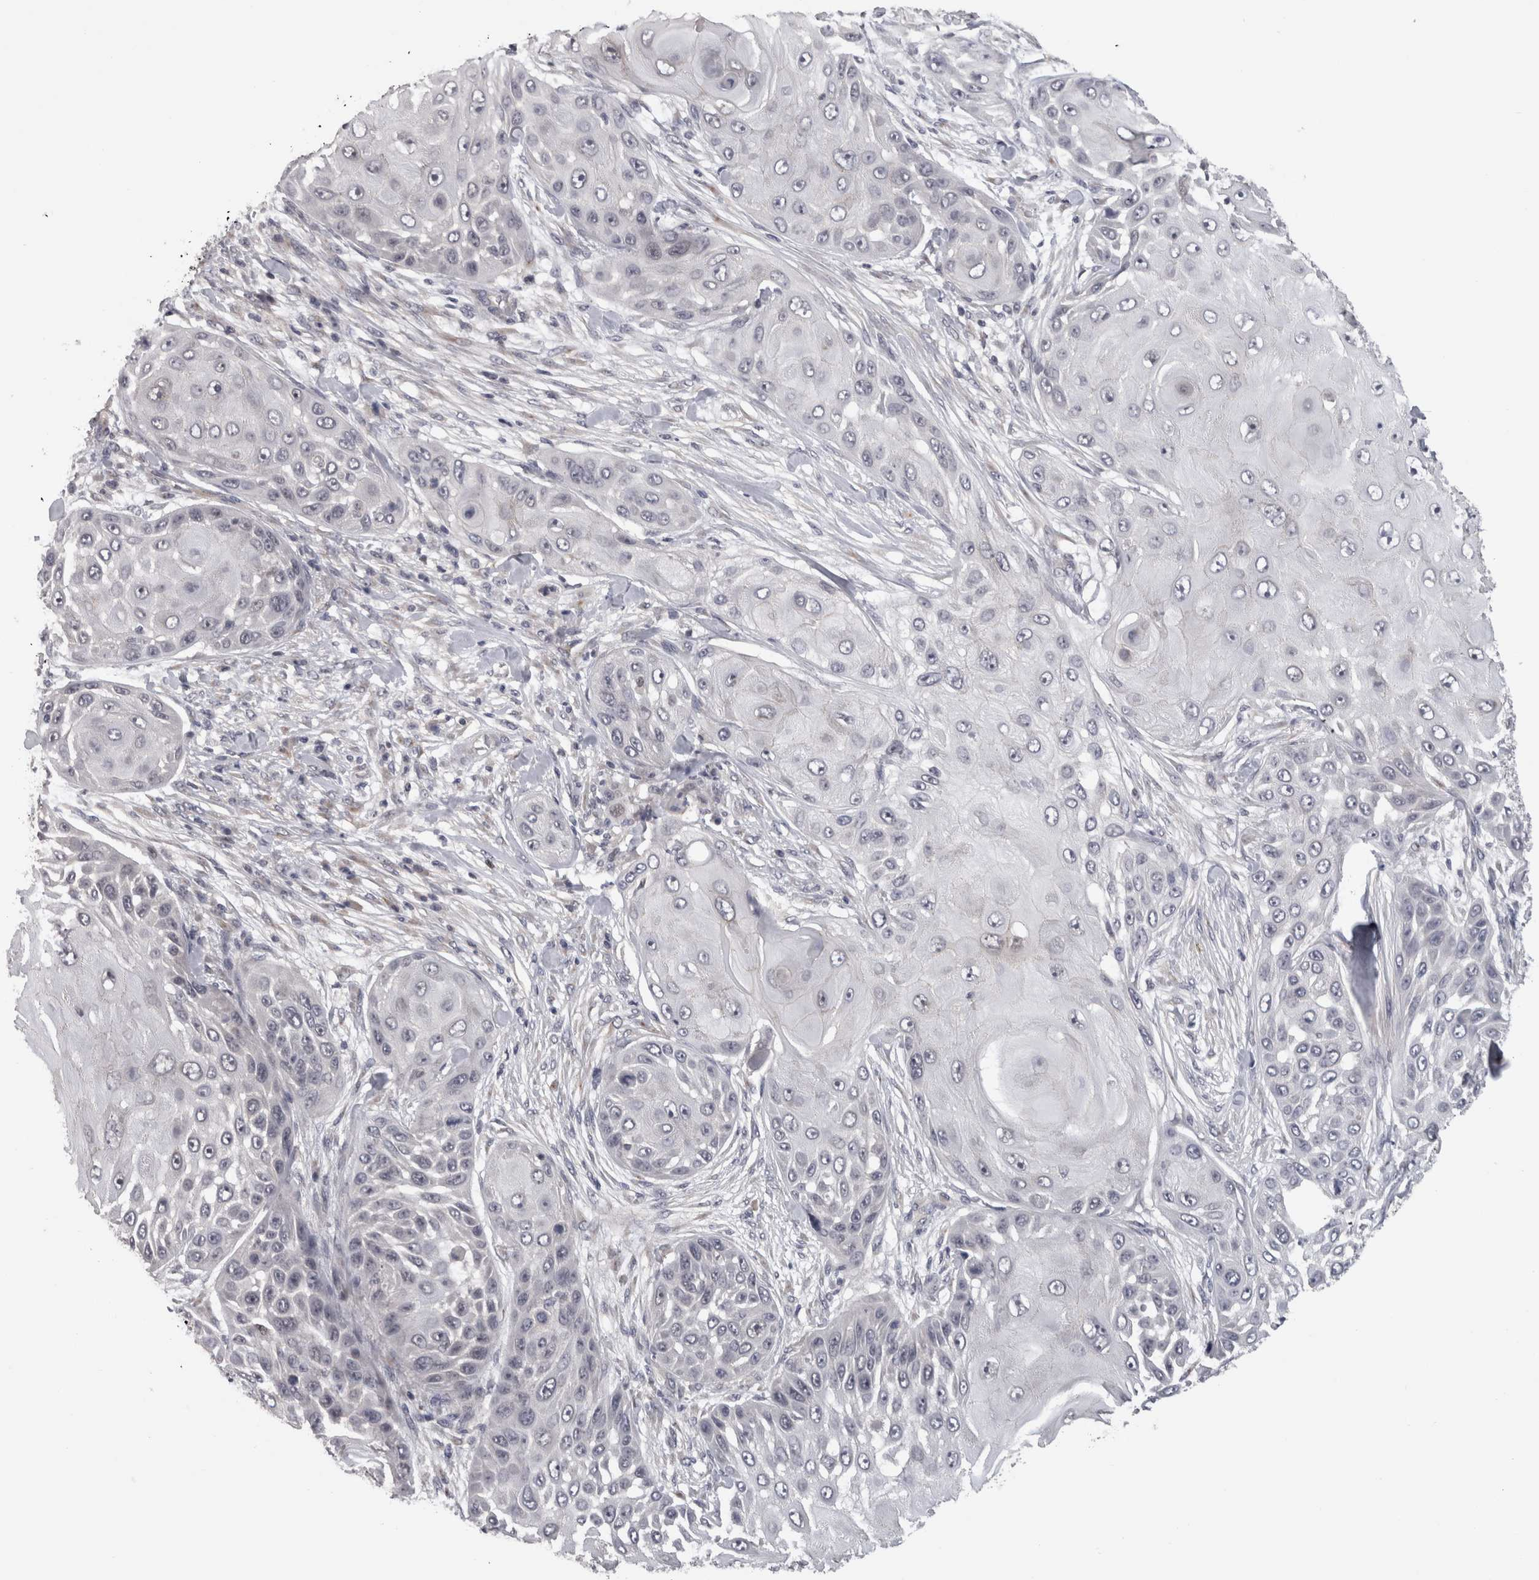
{"staining": {"intensity": "negative", "quantity": "none", "location": "none"}, "tissue": "skin cancer", "cell_type": "Tumor cells", "image_type": "cancer", "snomed": [{"axis": "morphology", "description": "Squamous cell carcinoma, NOS"}, {"axis": "topography", "description": "Skin"}], "caption": "High magnification brightfield microscopy of skin squamous cell carcinoma stained with DAB (3,3'-diaminobenzidine) (brown) and counterstained with hematoxylin (blue): tumor cells show no significant expression.", "gene": "RMDN1", "patient": {"sex": "female", "age": 44}}